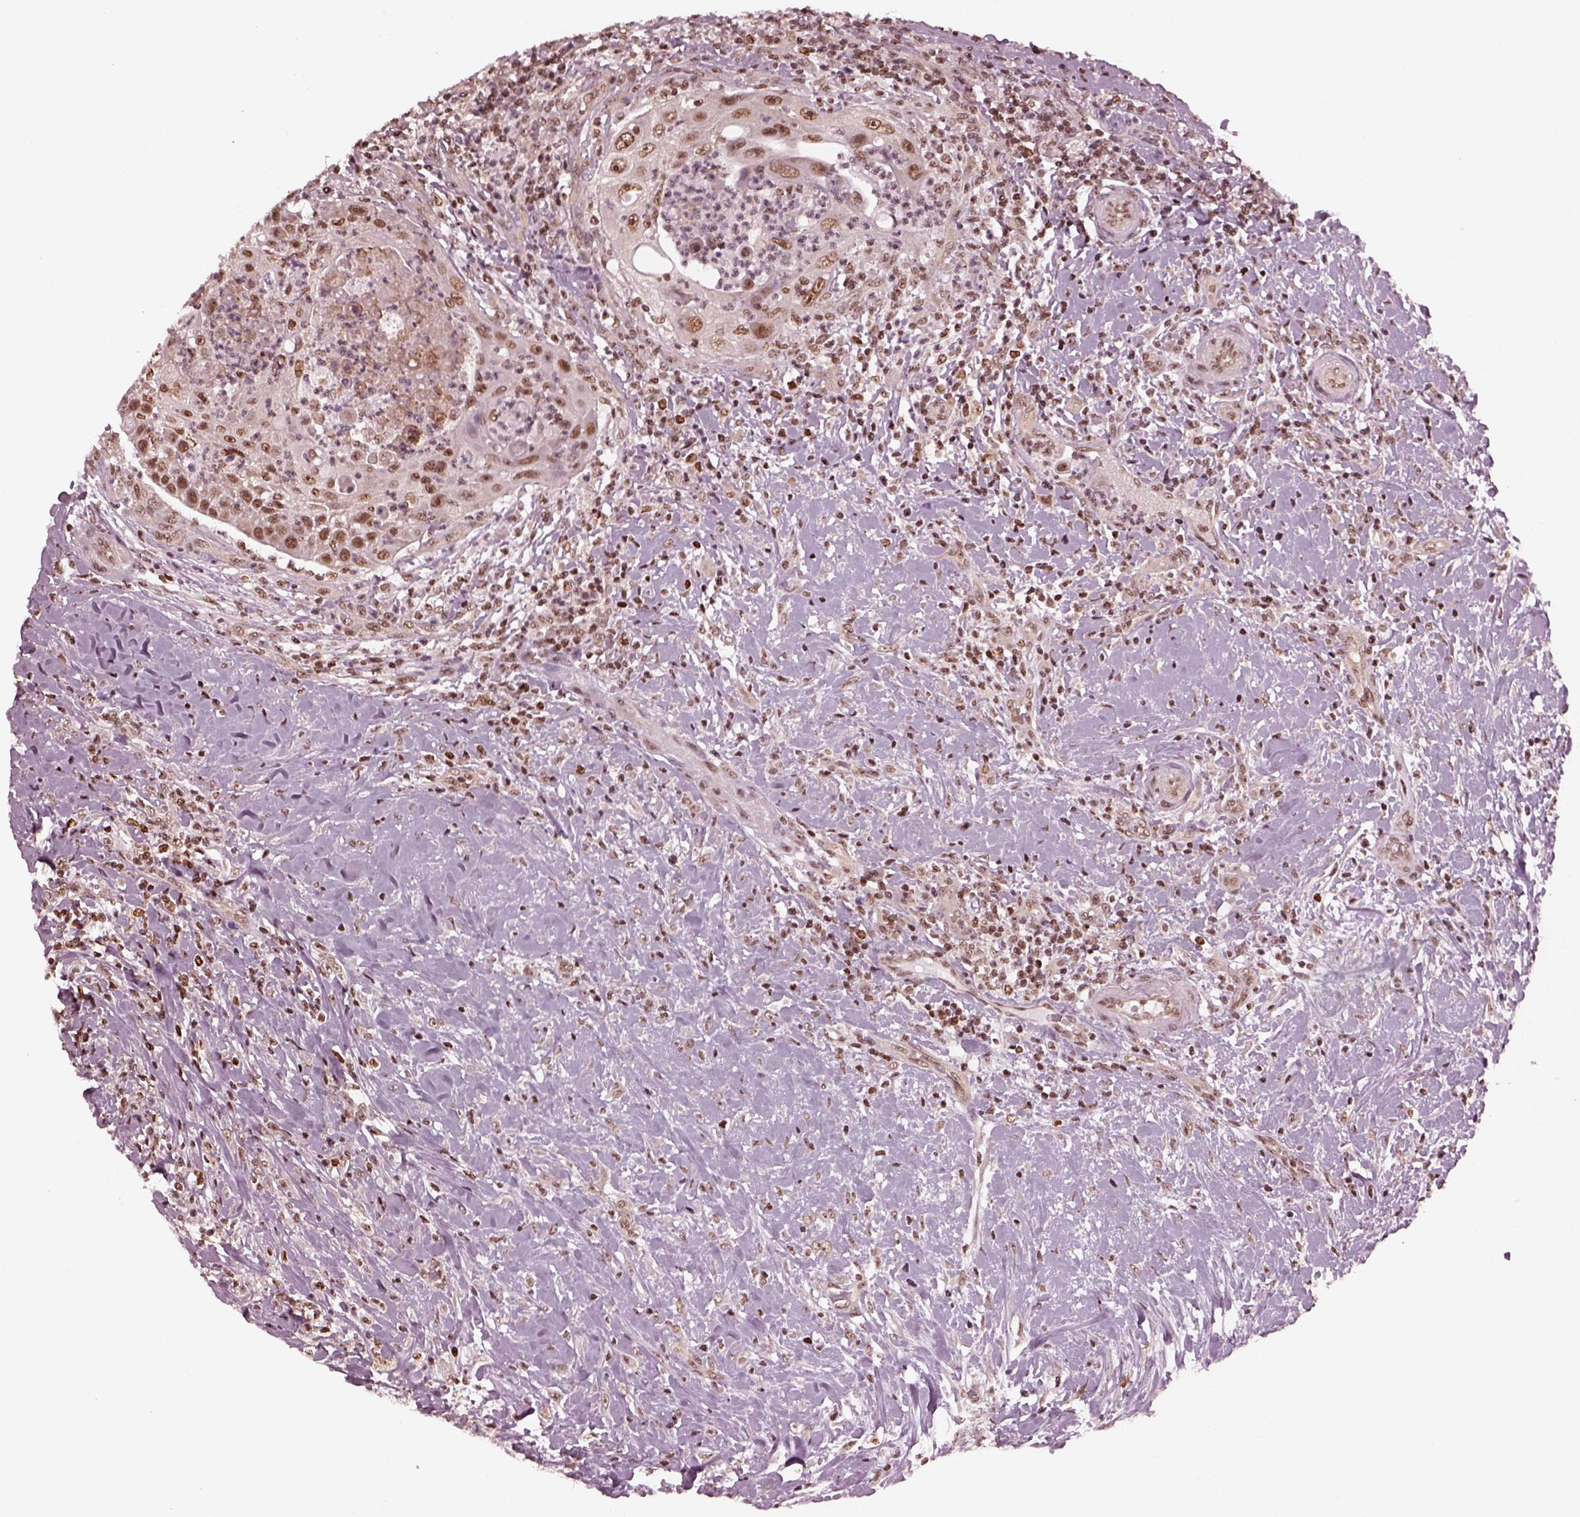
{"staining": {"intensity": "moderate", "quantity": ">75%", "location": "nuclear"}, "tissue": "head and neck cancer", "cell_type": "Tumor cells", "image_type": "cancer", "snomed": [{"axis": "morphology", "description": "Squamous cell carcinoma, NOS"}, {"axis": "topography", "description": "Head-Neck"}], "caption": "Moderate nuclear expression for a protein is identified in approximately >75% of tumor cells of head and neck cancer (squamous cell carcinoma) using IHC.", "gene": "RUVBL2", "patient": {"sex": "male", "age": 69}}